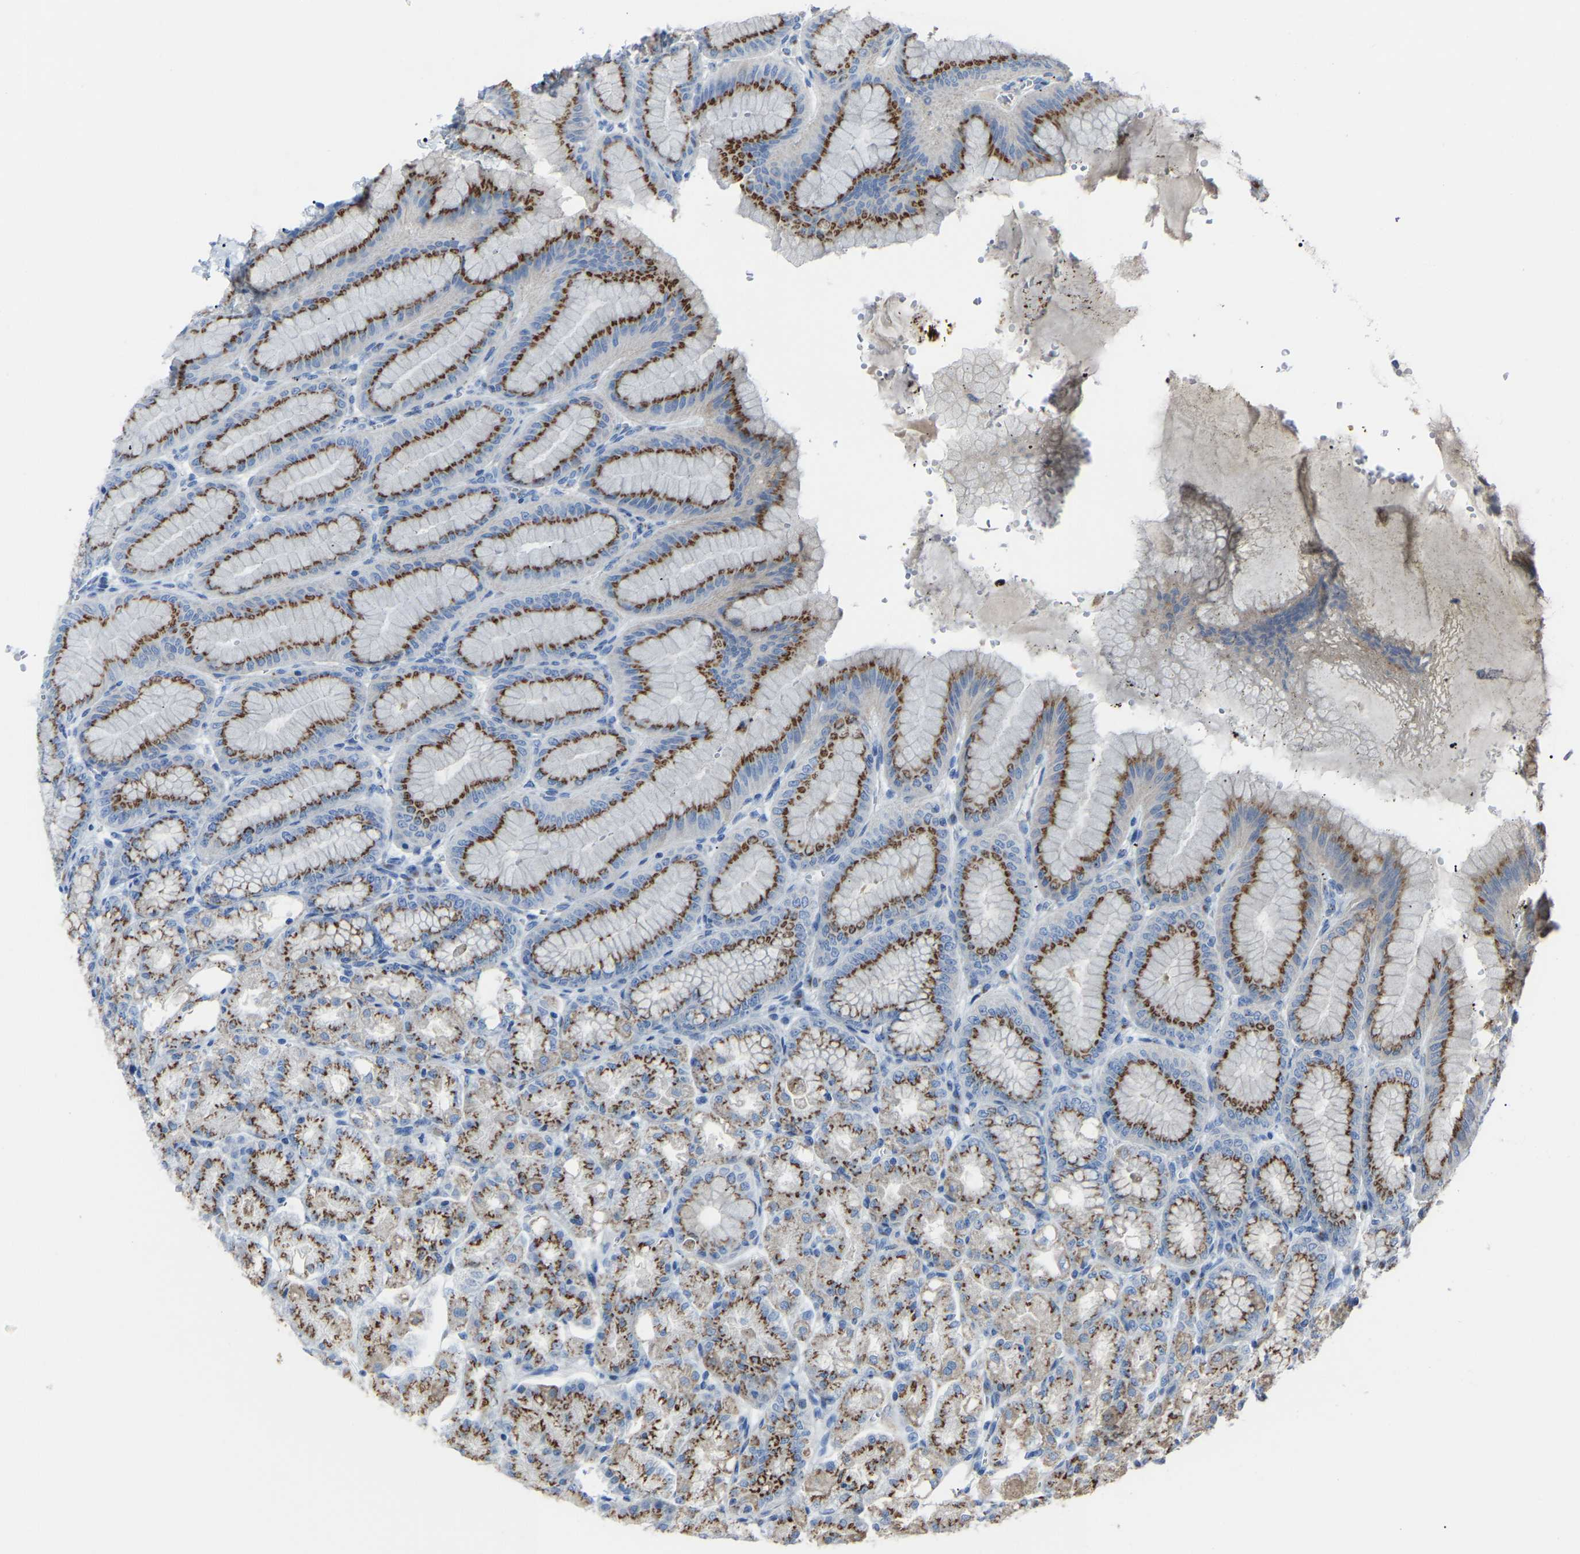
{"staining": {"intensity": "strong", "quantity": ">75%", "location": "cytoplasmic/membranous"}, "tissue": "stomach", "cell_type": "Glandular cells", "image_type": "normal", "snomed": [{"axis": "morphology", "description": "Normal tissue, NOS"}, {"axis": "topography", "description": "Stomach, lower"}], "caption": "Immunohistochemical staining of unremarkable human stomach exhibits strong cytoplasmic/membranous protein positivity in approximately >75% of glandular cells. Immunohistochemistry stains the protein of interest in brown and the nuclei are stained blue.", "gene": "CANT1", "patient": {"sex": "male", "age": 71}}